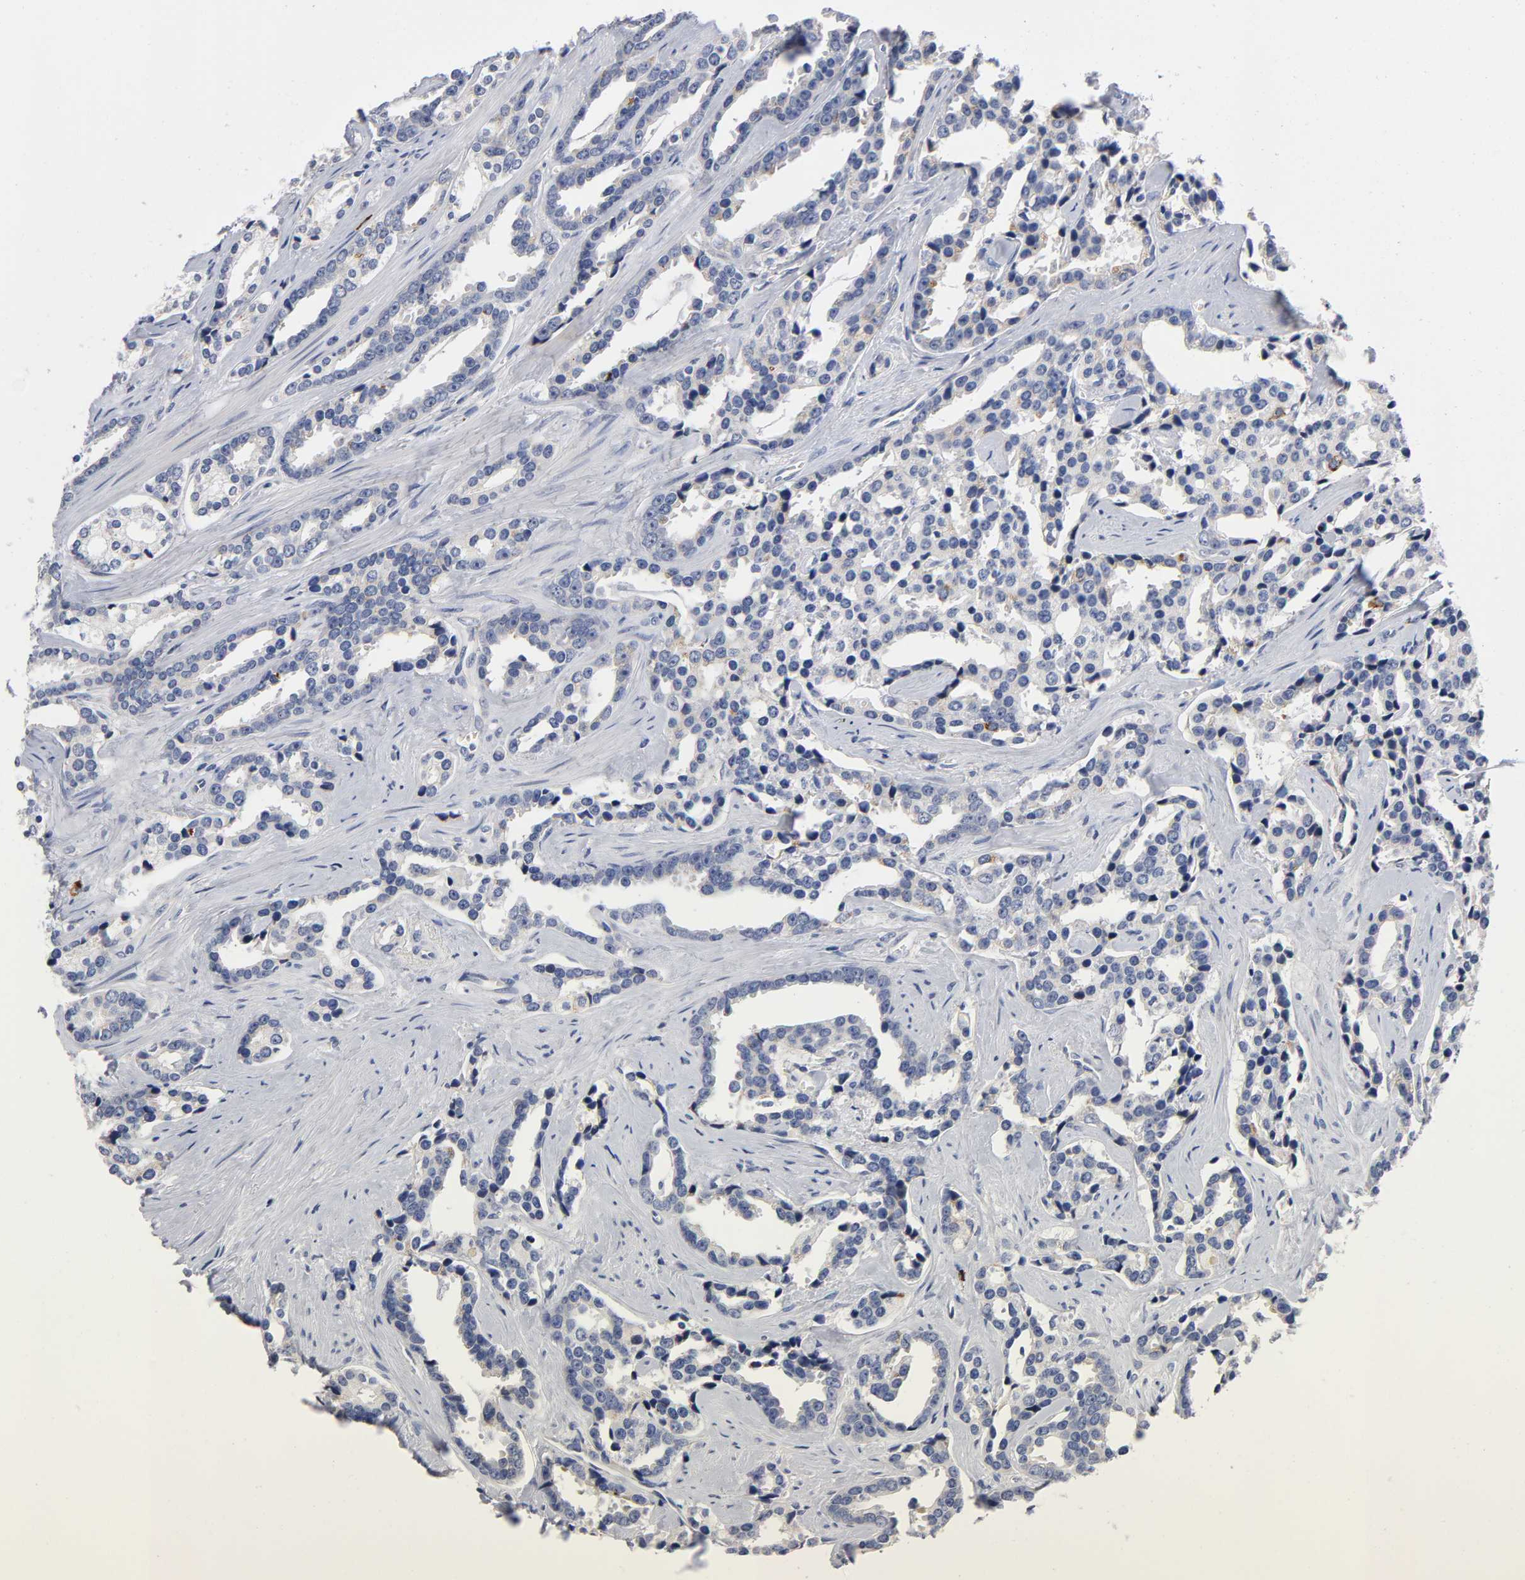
{"staining": {"intensity": "weak", "quantity": "<25%", "location": "cytoplasmic/membranous"}, "tissue": "prostate cancer", "cell_type": "Tumor cells", "image_type": "cancer", "snomed": [{"axis": "morphology", "description": "Adenocarcinoma, High grade"}, {"axis": "topography", "description": "Prostate"}], "caption": "Prostate high-grade adenocarcinoma stained for a protein using immunohistochemistry displays no staining tumor cells.", "gene": "NOVA1", "patient": {"sex": "male", "age": 67}}